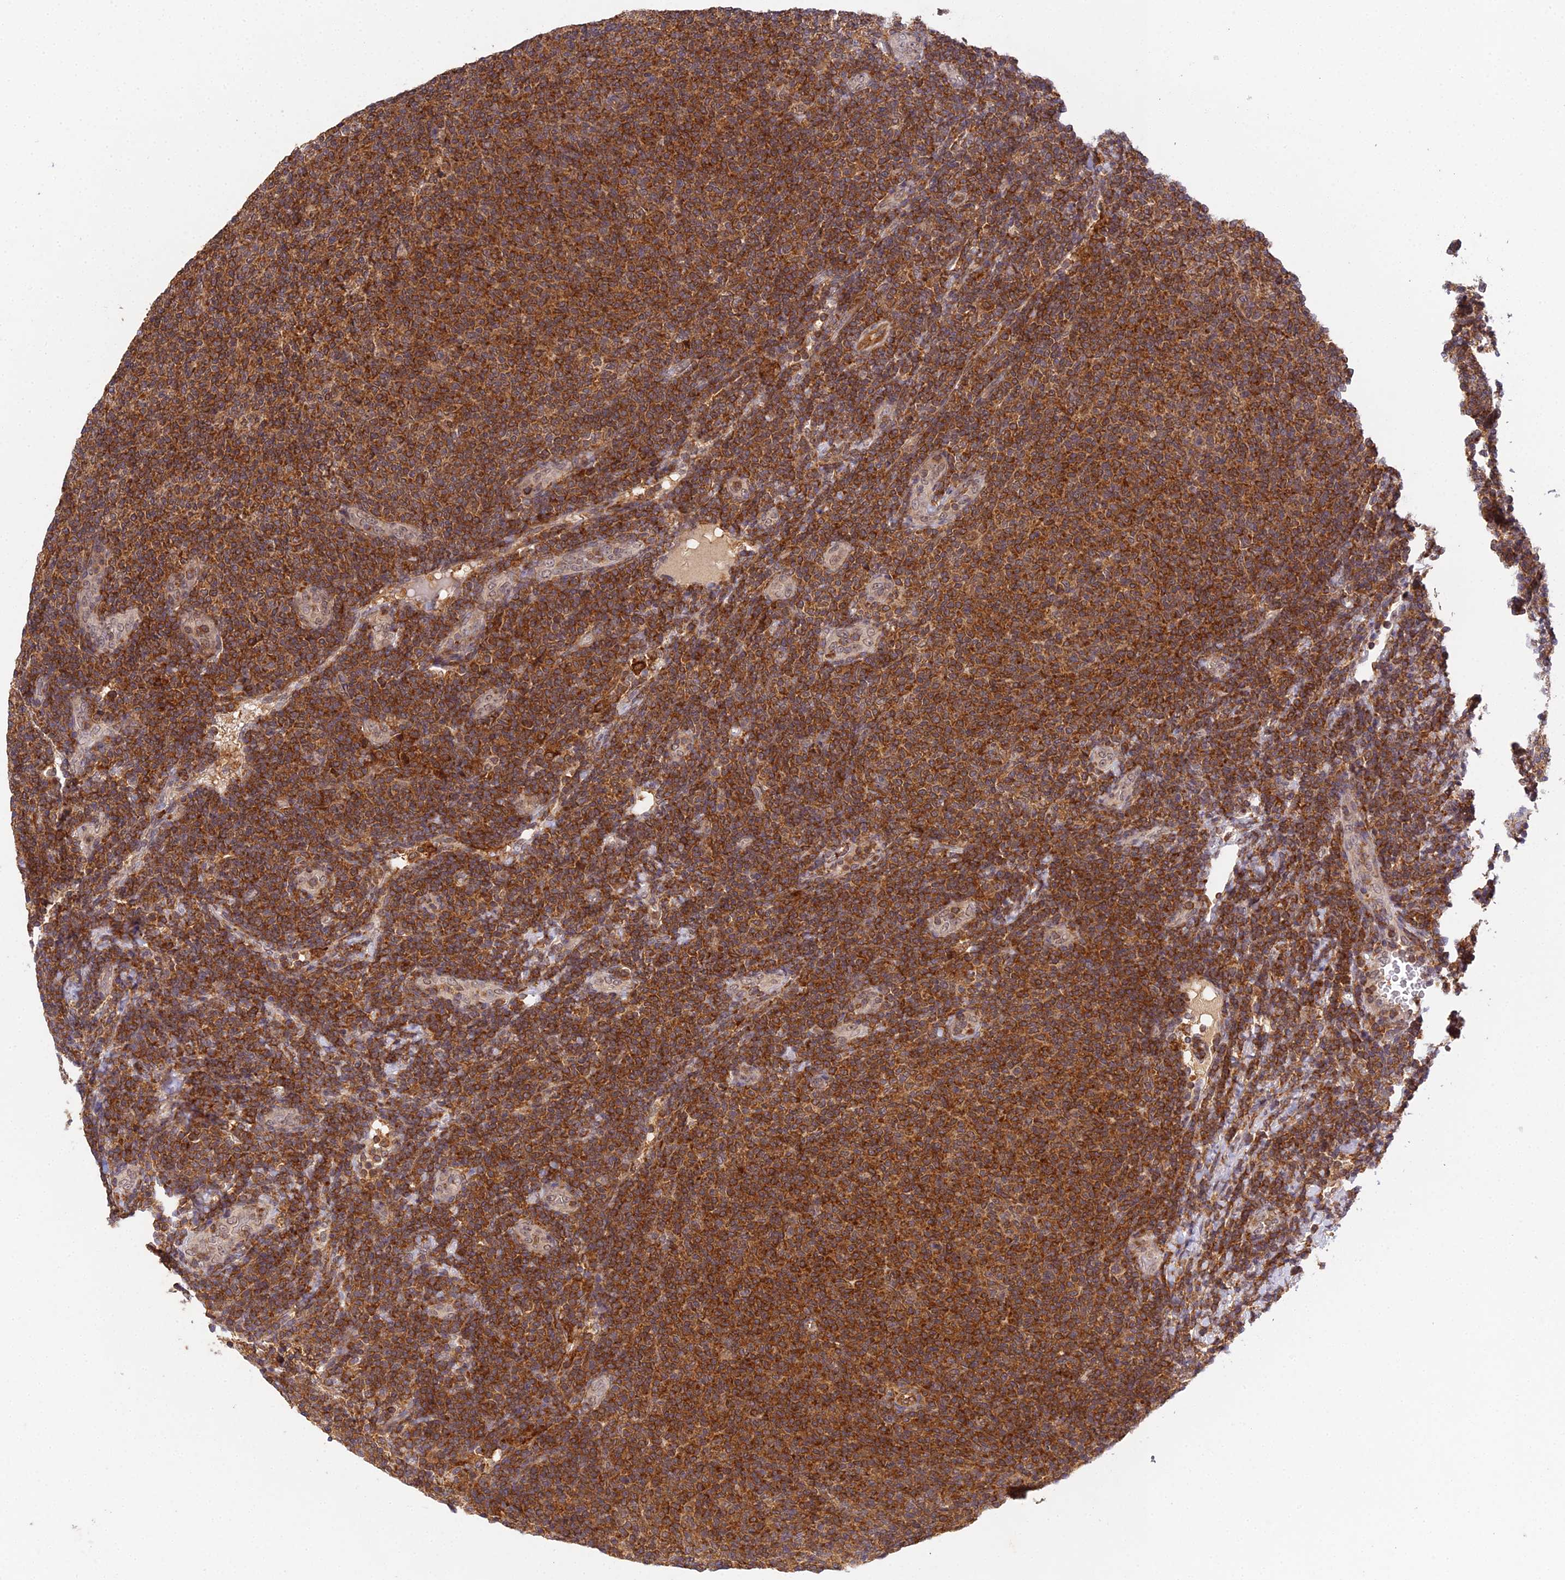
{"staining": {"intensity": "strong", "quantity": ">75%", "location": "cytoplasmic/membranous"}, "tissue": "lymphoma", "cell_type": "Tumor cells", "image_type": "cancer", "snomed": [{"axis": "morphology", "description": "Malignant lymphoma, non-Hodgkin's type, Low grade"}, {"axis": "topography", "description": "Lymph node"}], "caption": "DAB (3,3'-diaminobenzidine) immunohistochemical staining of human low-grade malignant lymphoma, non-Hodgkin's type shows strong cytoplasmic/membranous protein positivity in approximately >75% of tumor cells.", "gene": "TPRX1", "patient": {"sex": "male", "age": 66}}